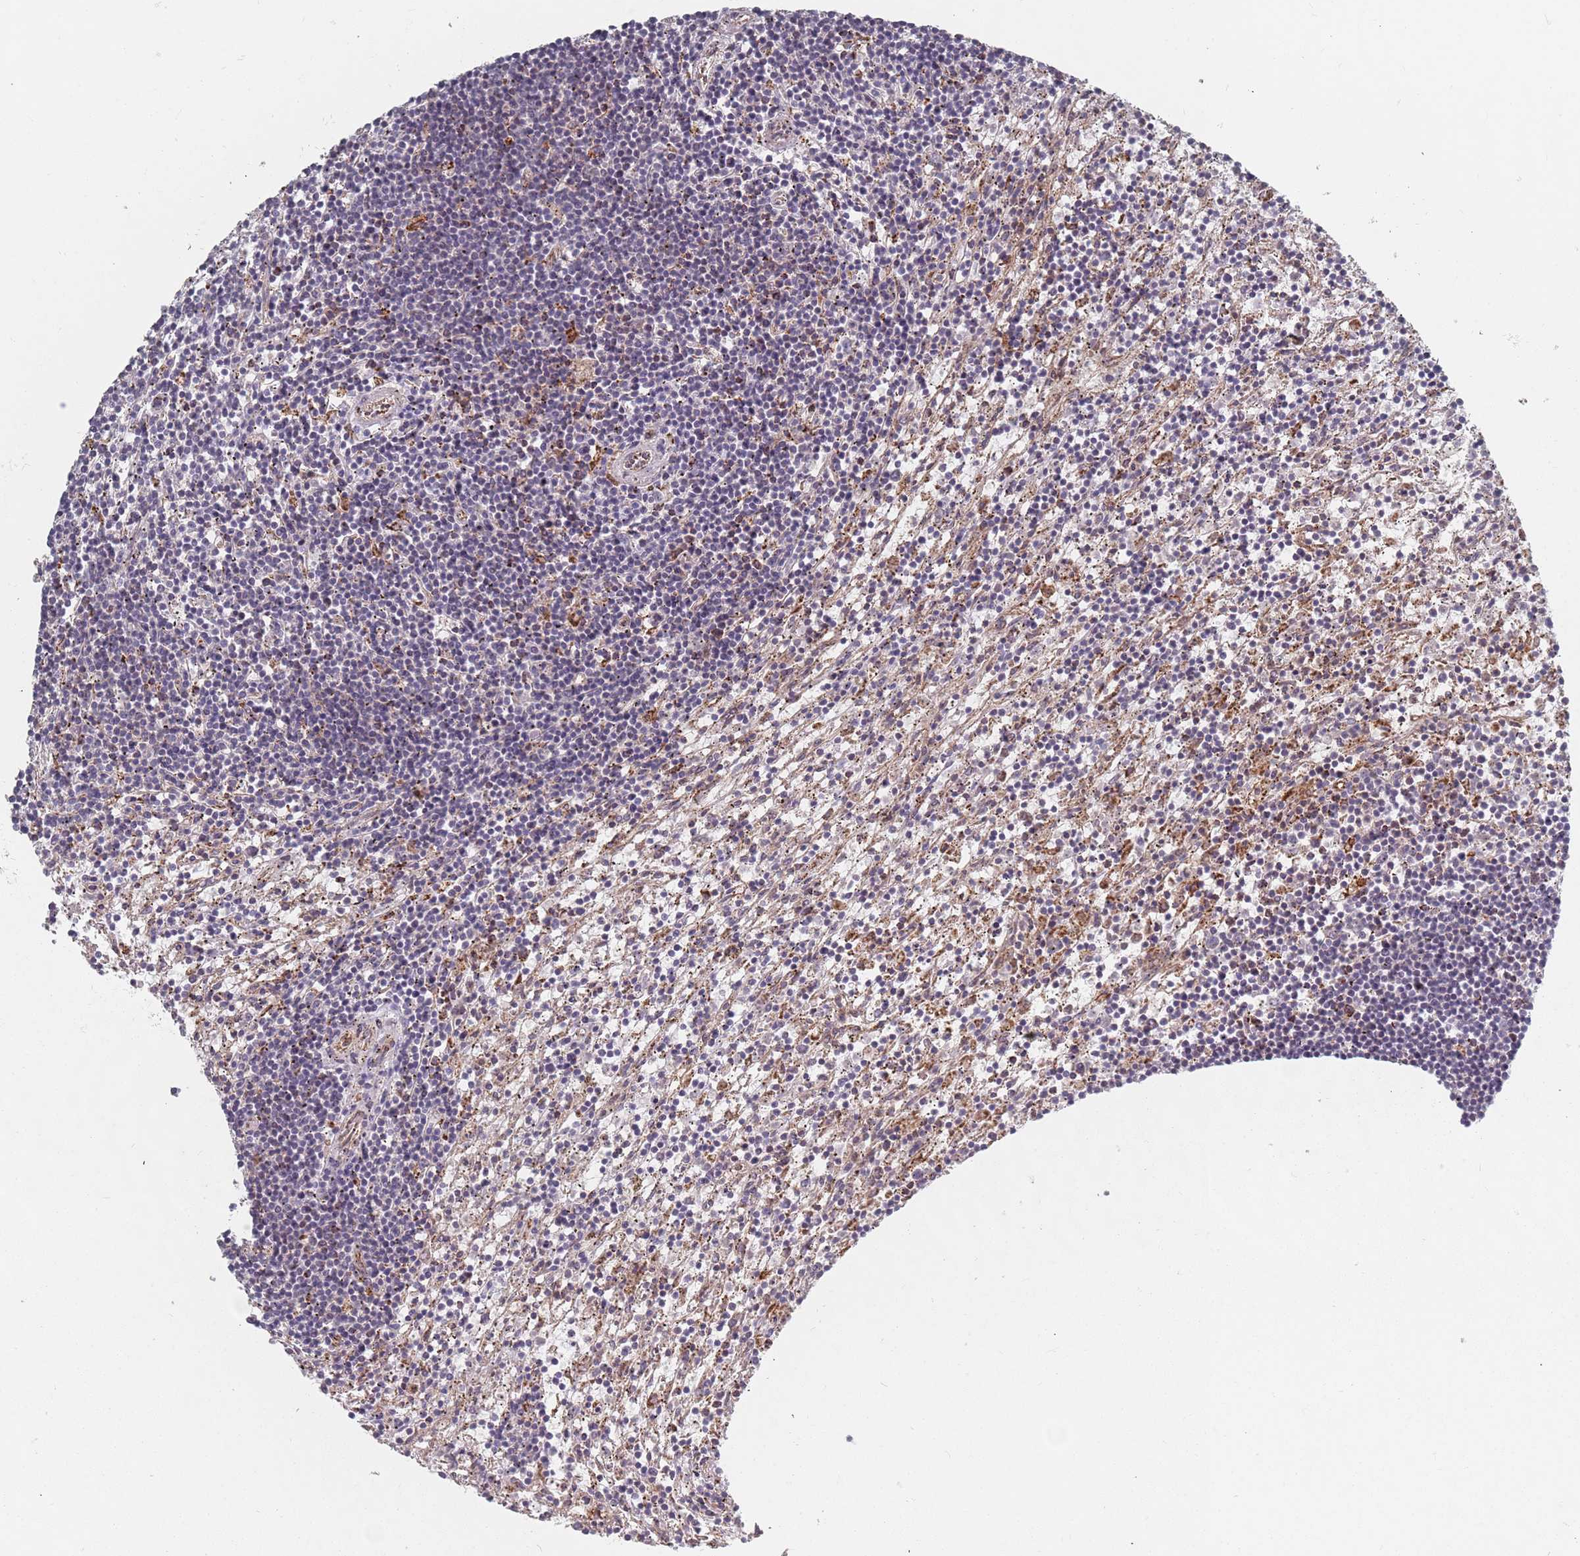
{"staining": {"intensity": "negative", "quantity": "none", "location": "none"}, "tissue": "lymphoma", "cell_type": "Tumor cells", "image_type": "cancer", "snomed": [{"axis": "morphology", "description": "Malignant lymphoma, non-Hodgkin's type, Low grade"}, {"axis": "topography", "description": "Spleen"}], "caption": "Tumor cells are negative for brown protein staining in lymphoma. The staining is performed using DAB brown chromogen with nuclei counter-stained in using hematoxylin.", "gene": "ADAL", "patient": {"sex": "male", "age": 76}}